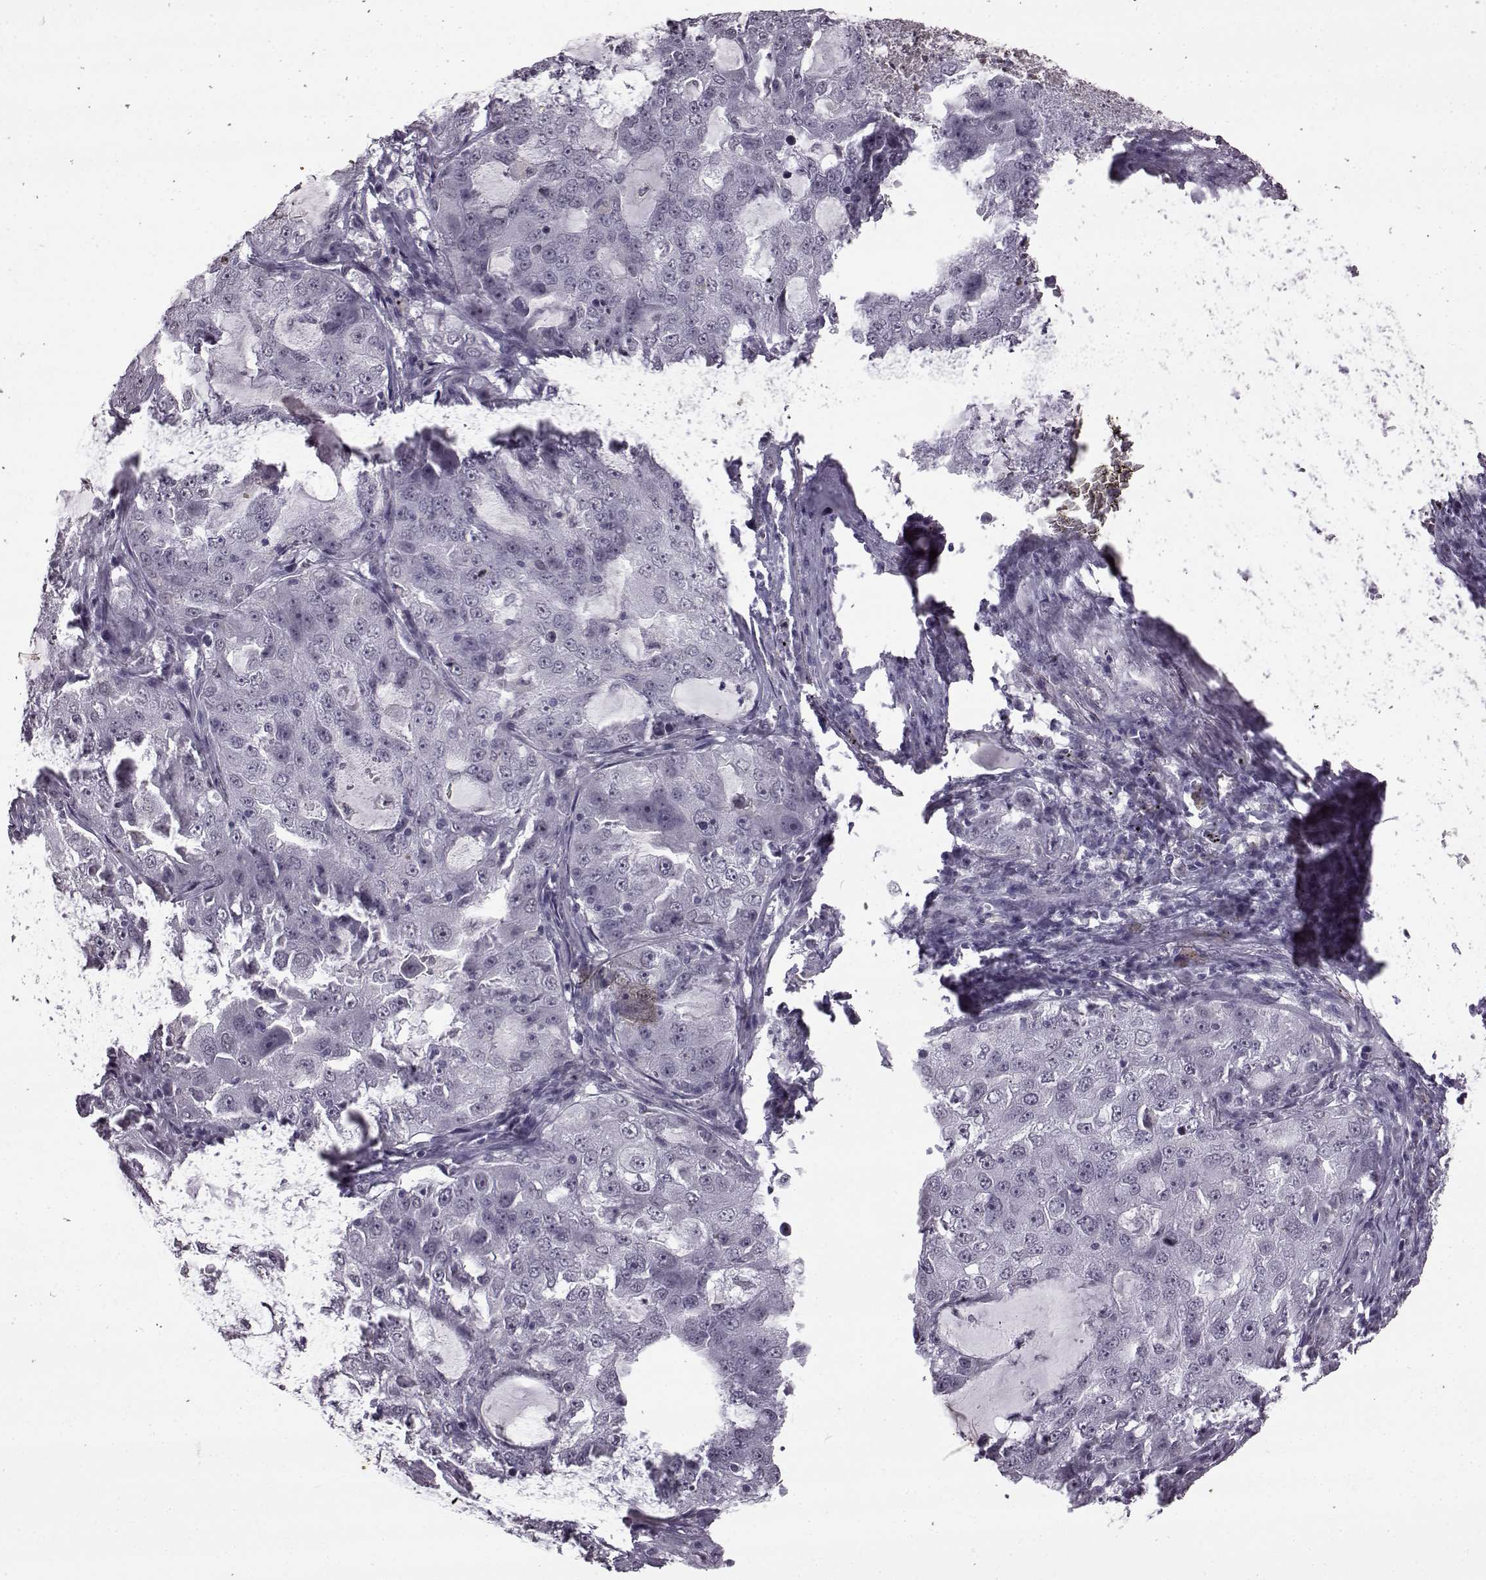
{"staining": {"intensity": "negative", "quantity": "none", "location": "none"}, "tissue": "lung cancer", "cell_type": "Tumor cells", "image_type": "cancer", "snomed": [{"axis": "morphology", "description": "Adenocarcinoma, NOS"}, {"axis": "topography", "description": "Lung"}], "caption": "There is no significant expression in tumor cells of lung adenocarcinoma.", "gene": "SLC28A2", "patient": {"sex": "female", "age": 61}}